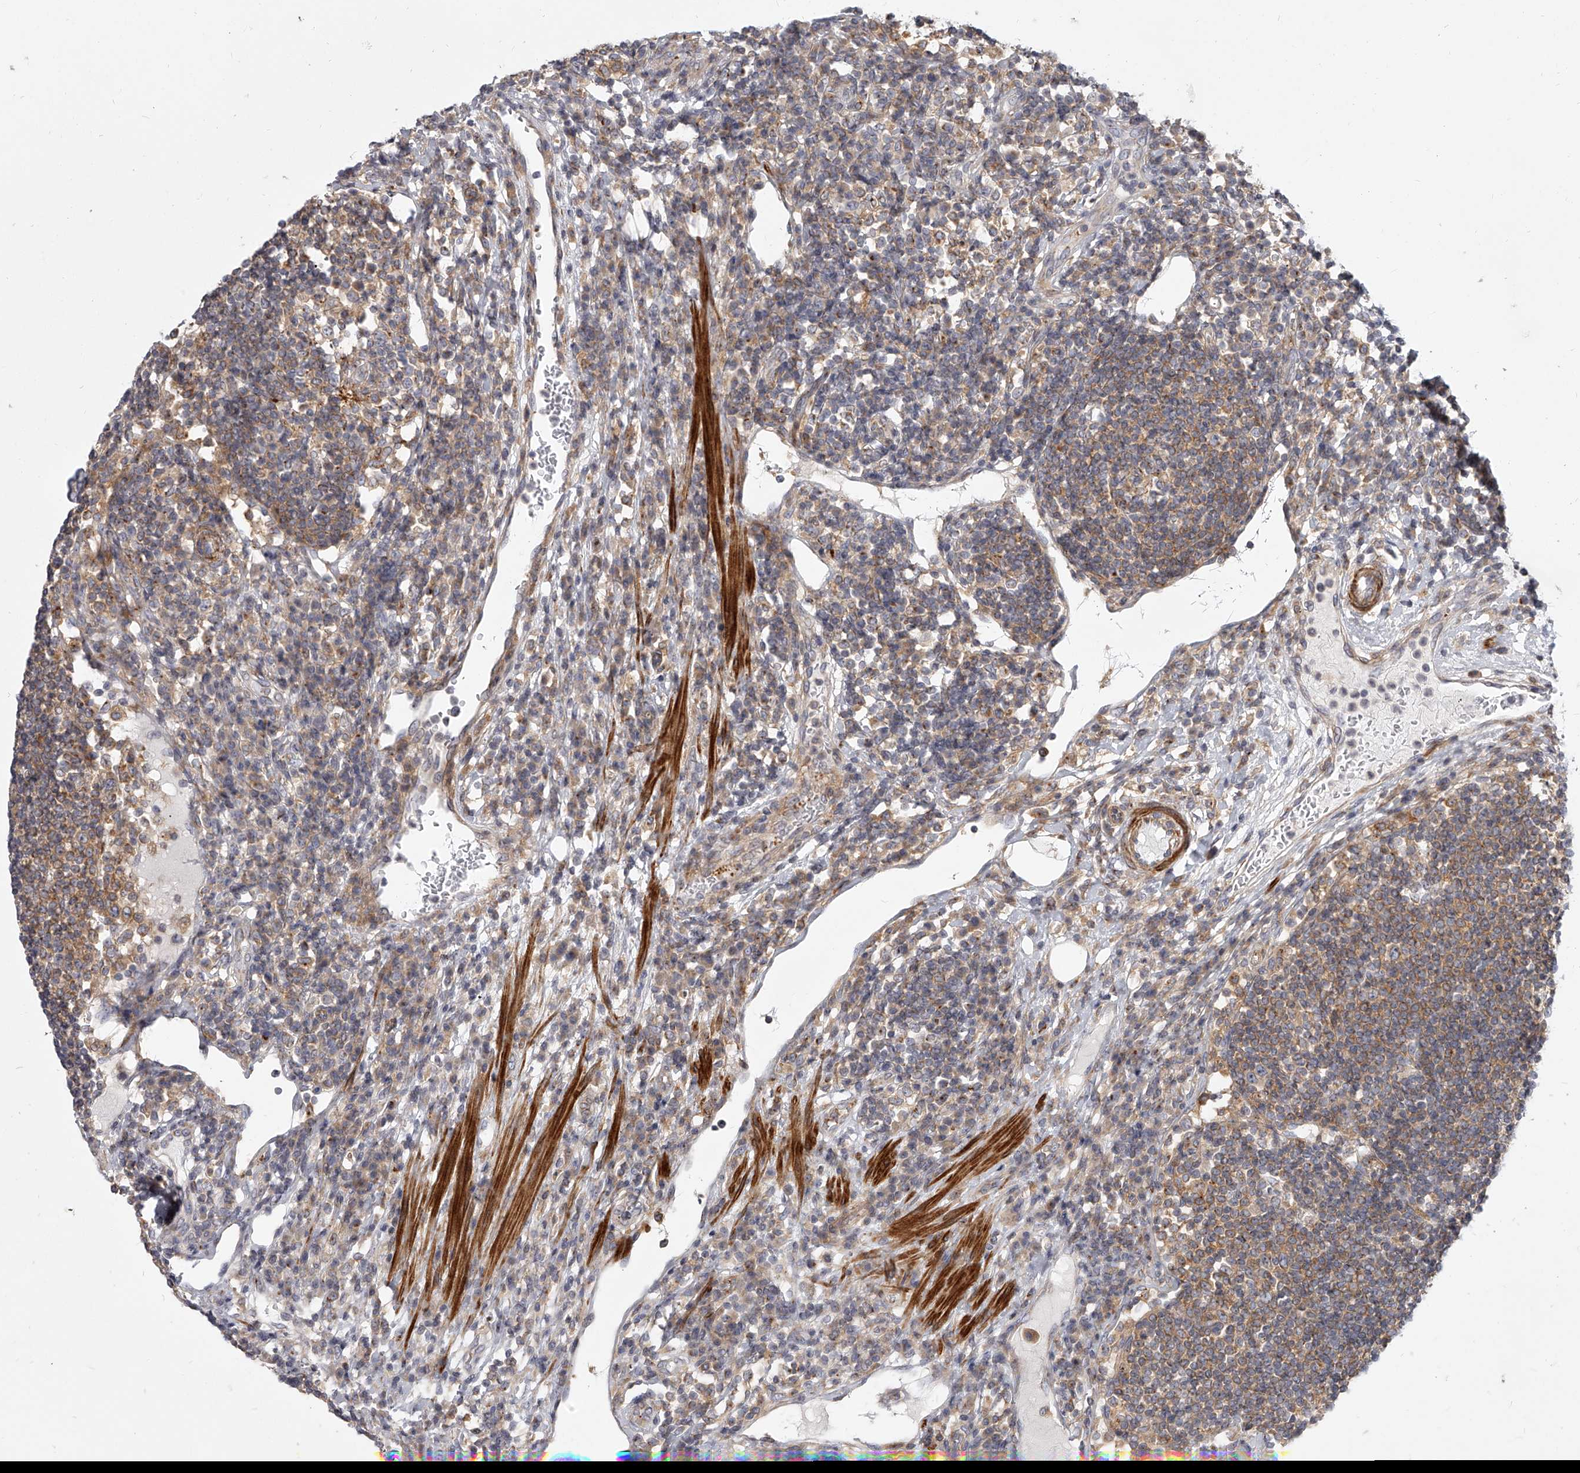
{"staining": {"intensity": "moderate", "quantity": "25%-75%", "location": "cytoplasmic/membranous"}, "tissue": "lymph node", "cell_type": "Non-germinal center cells", "image_type": "normal", "snomed": [{"axis": "morphology", "description": "Normal tissue, NOS"}, {"axis": "topography", "description": "Lymph node"}], "caption": "Protein expression by IHC reveals moderate cytoplasmic/membranous staining in about 25%-75% of non-germinal center cells in unremarkable lymph node. Immunohistochemistry (ihc) stains the protein in brown and the nuclei are stained blue.", "gene": "SLC37A1", "patient": {"sex": "female", "age": 53}}